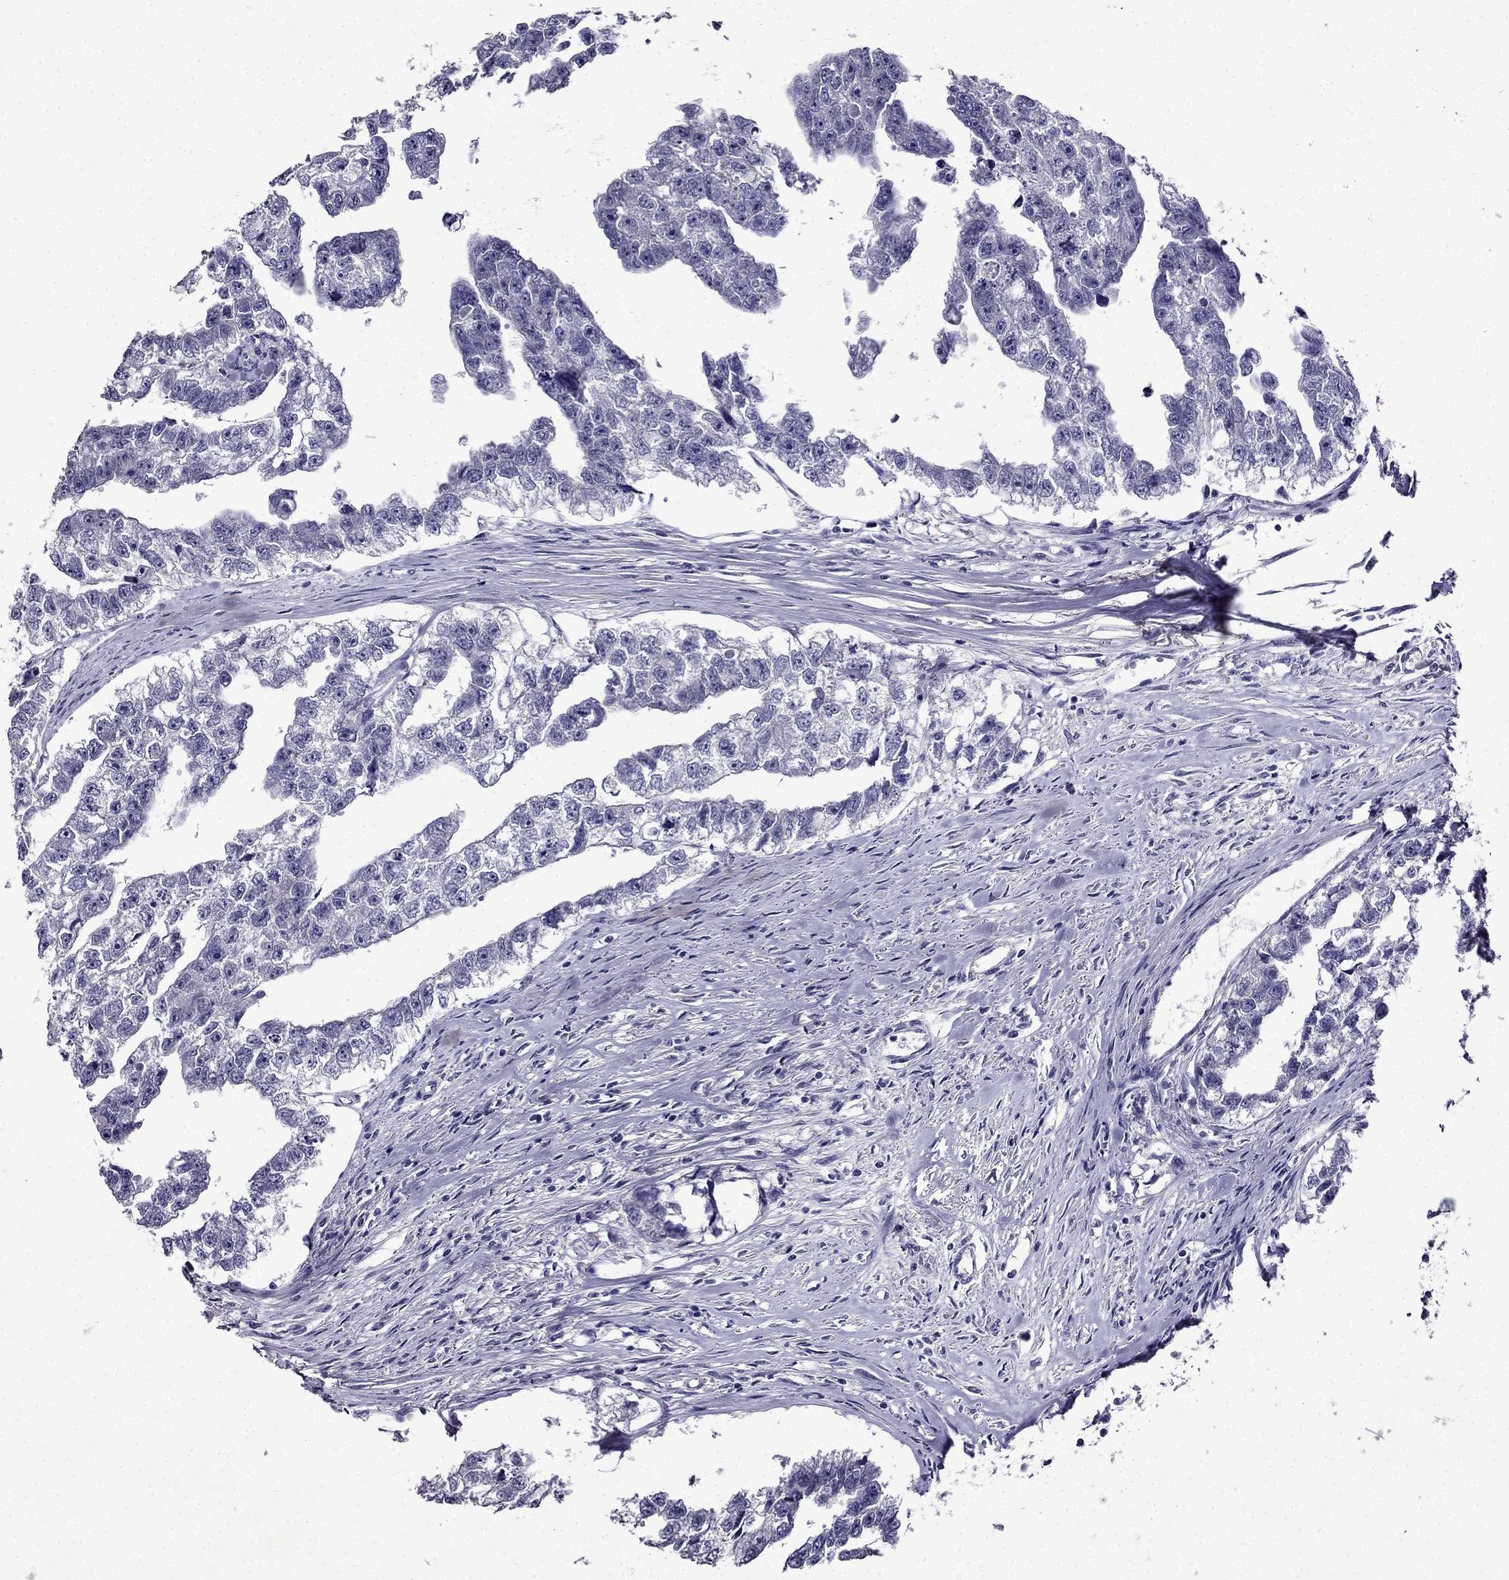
{"staining": {"intensity": "negative", "quantity": "none", "location": "none"}, "tissue": "testis cancer", "cell_type": "Tumor cells", "image_type": "cancer", "snomed": [{"axis": "morphology", "description": "Carcinoma, Embryonal, NOS"}, {"axis": "morphology", "description": "Teratoma, malignant, NOS"}, {"axis": "topography", "description": "Testis"}], "caption": "The photomicrograph displays no significant positivity in tumor cells of testis cancer. (Brightfield microscopy of DAB (3,3'-diaminobenzidine) immunohistochemistry (IHC) at high magnification).", "gene": "DNAH17", "patient": {"sex": "male", "age": 44}}